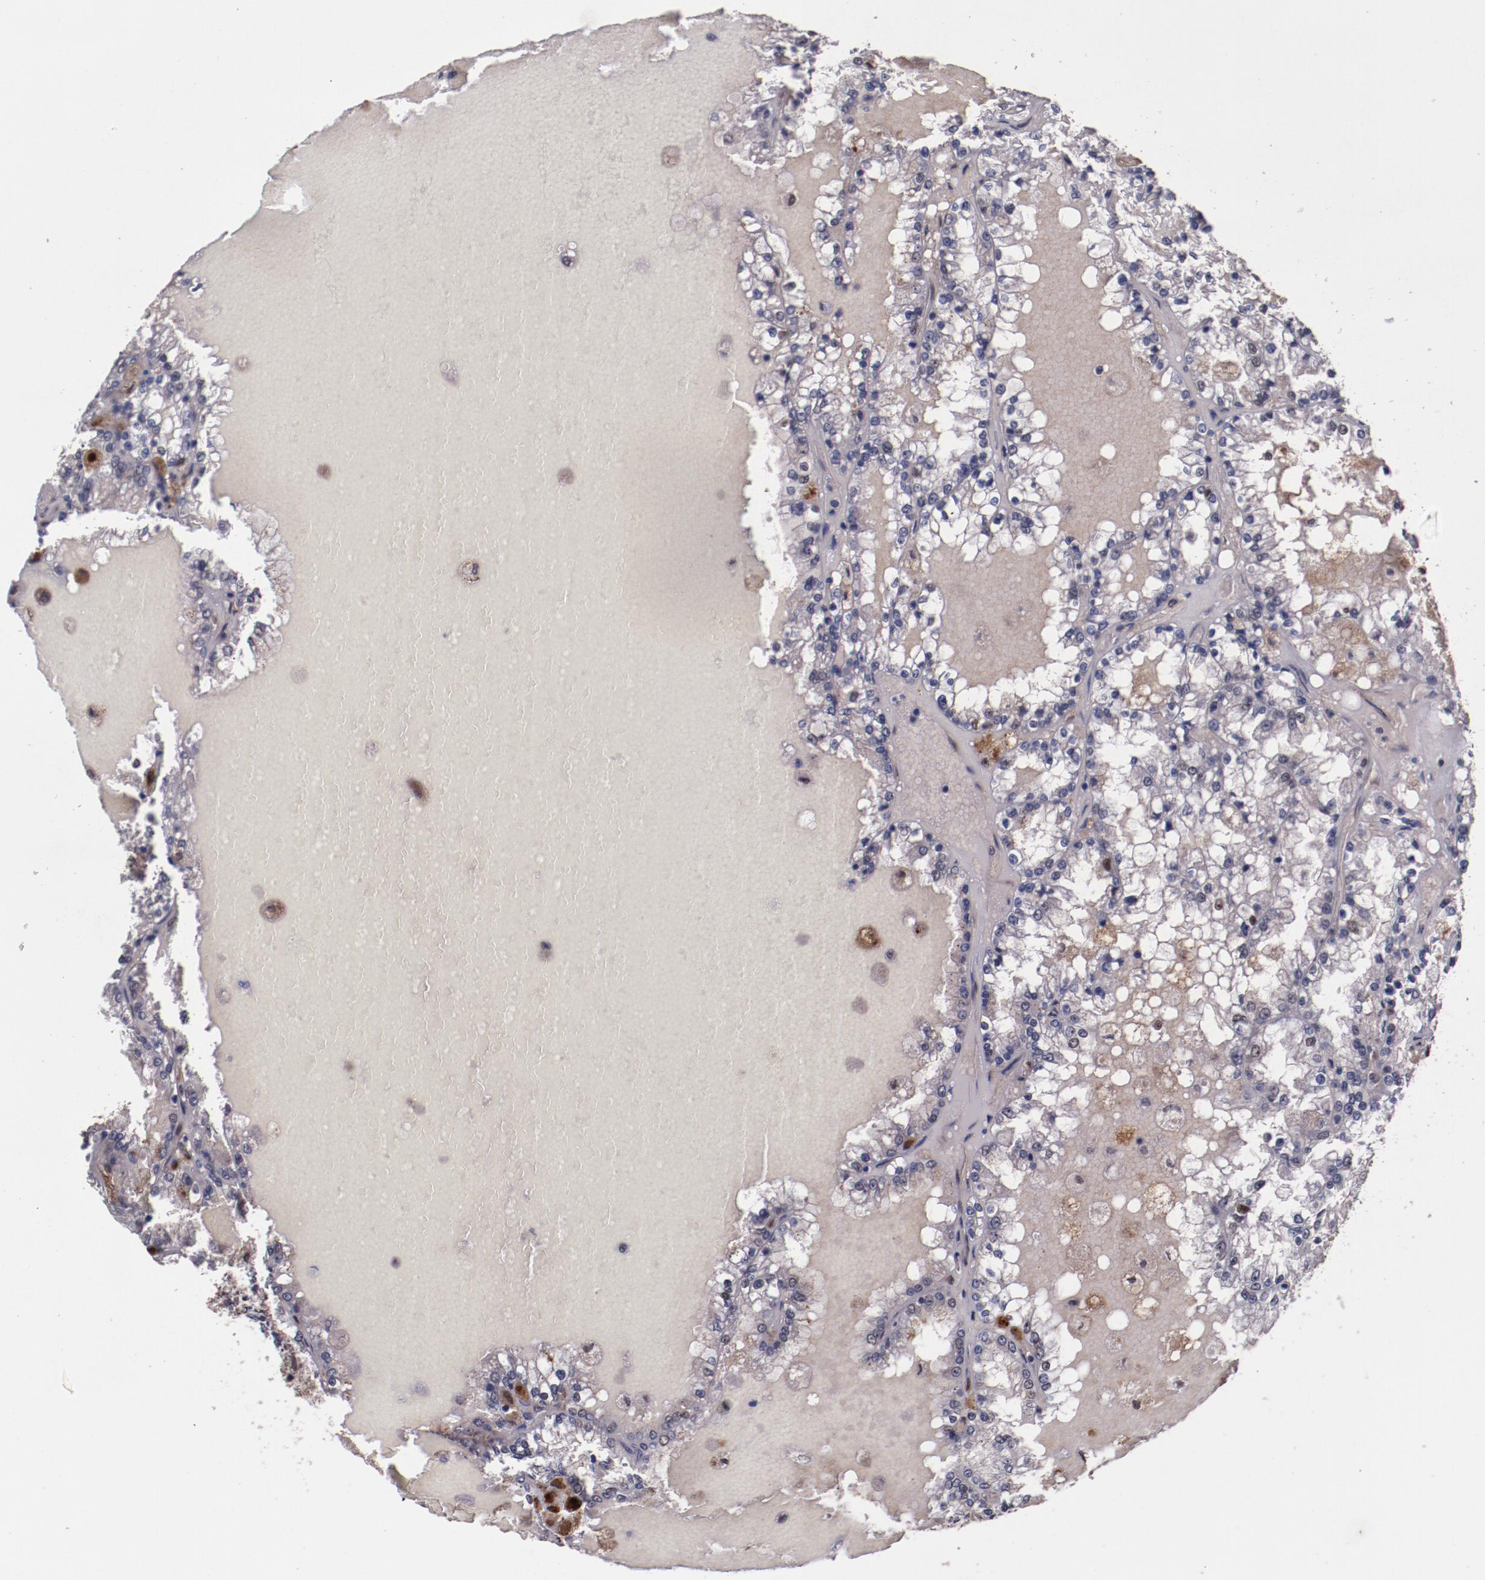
{"staining": {"intensity": "moderate", "quantity": "<25%", "location": "nuclear"}, "tissue": "renal cancer", "cell_type": "Tumor cells", "image_type": "cancer", "snomed": [{"axis": "morphology", "description": "Adenocarcinoma, NOS"}, {"axis": "topography", "description": "Kidney"}], "caption": "Immunohistochemical staining of human renal cancer reveals moderate nuclear protein expression in approximately <25% of tumor cells.", "gene": "CHEK2", "patient": {"sex": "female", "age": 56}}